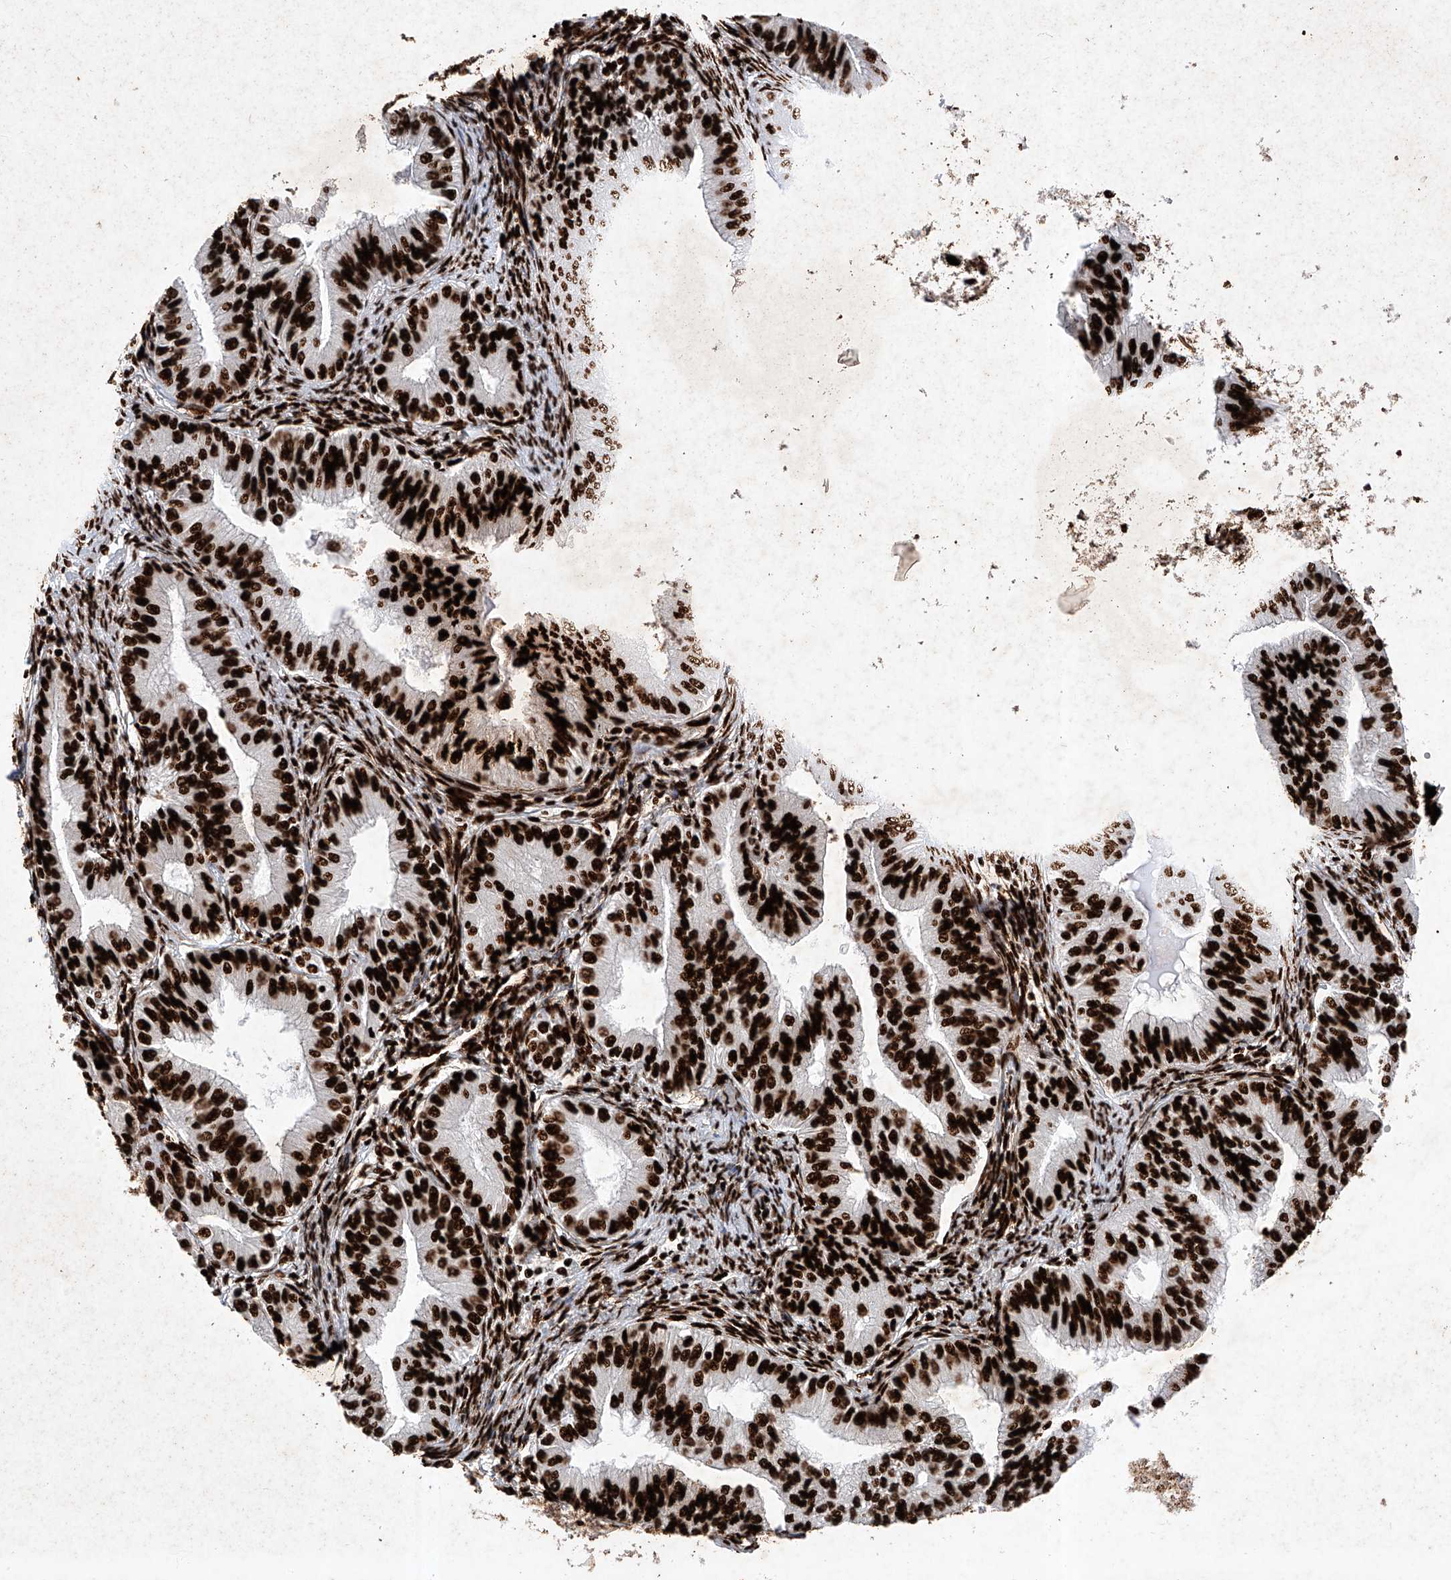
{"staining": {"intensity": "strong", "quantity": ">75%", "location": "nuclear"}, "tissue": "endometrial cancer", "cell_type": "Tumor cells", "image_type": "cancer", "snomed": [{"axis": "morphology", "description": "Normal tissue, NOS"}, {"axis": "morphology", "description": "Adenocarcinoma, NOS"}, {"axis": "topography", "description": "Endometrium"}], "caption": "Adenocarcinoma (endometrial) stained with IHC displays strong nuclear staining in approximately >75% of tumor cells.", "gene": "SRSF6", "patient": {"sex": "female", "age": 53}}